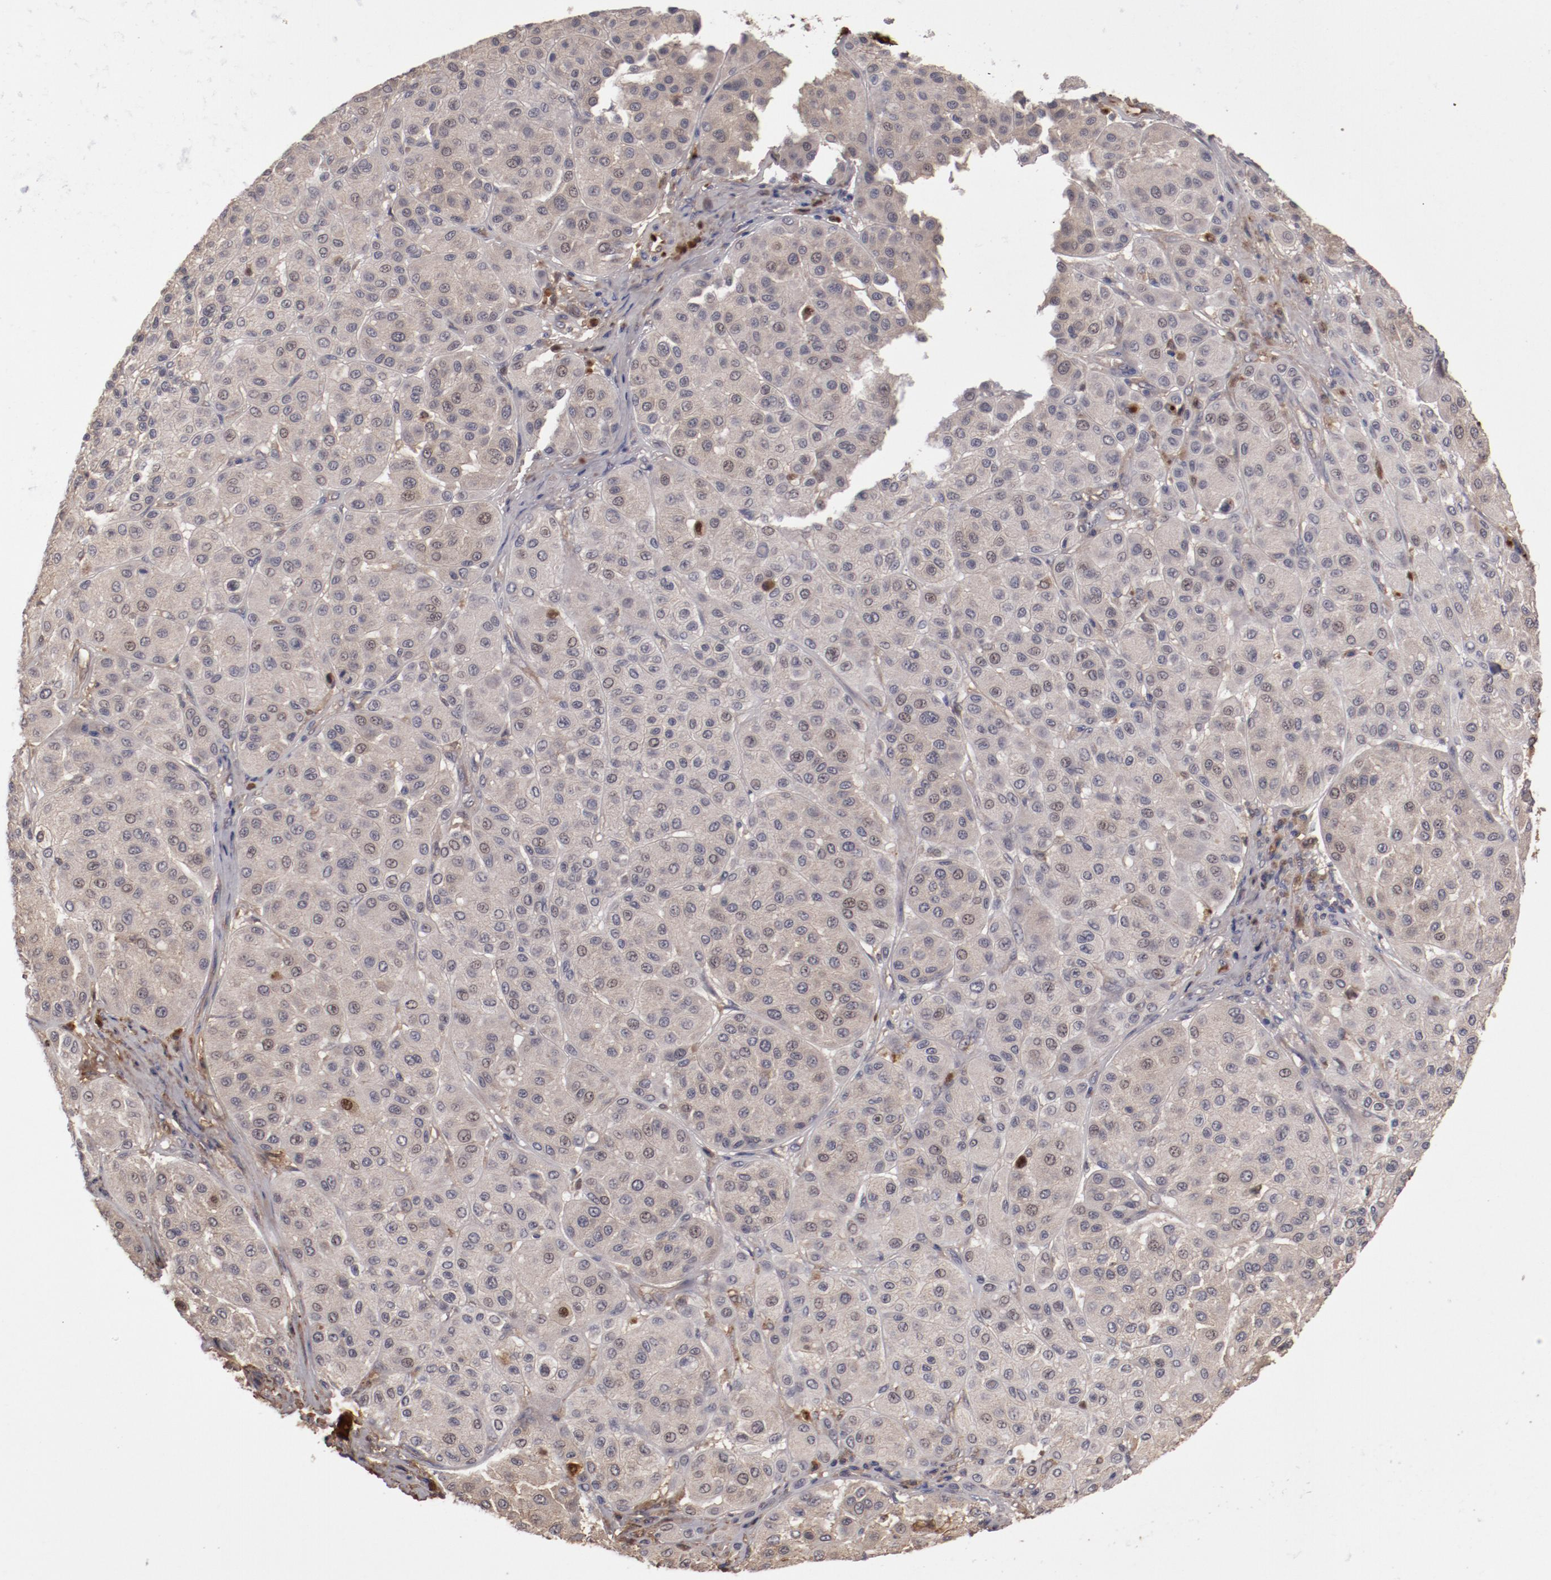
{"staining": {"intensity": "weak", "quantity": "<25%", "location": "cytoplasmic/membranous"}, "tissue": "melanoma", "cell_type": "Tumor cells", "image_type": "cancer", "snomed": [{"axis": "morphology", "description": "Normal tissue, NOS"}, {"axis": "morphology", "description": "Malignant melanoma, Metastatic site"}, {"axis": "topography", "description": "Skin"}], "caption": "This image is of melanoma stained with immunohistochemistry to label a protein in brown with the nuclei are counter-stained blue. There is no positivity in tumor cells. (Stains: DAB immunohistochemistry (IHC) with hematoxylin counter stain, Microscopy: brightfield microscopy at high magnification).", "gene": "CP", "patient": {"sex": "male", "age": 41}}